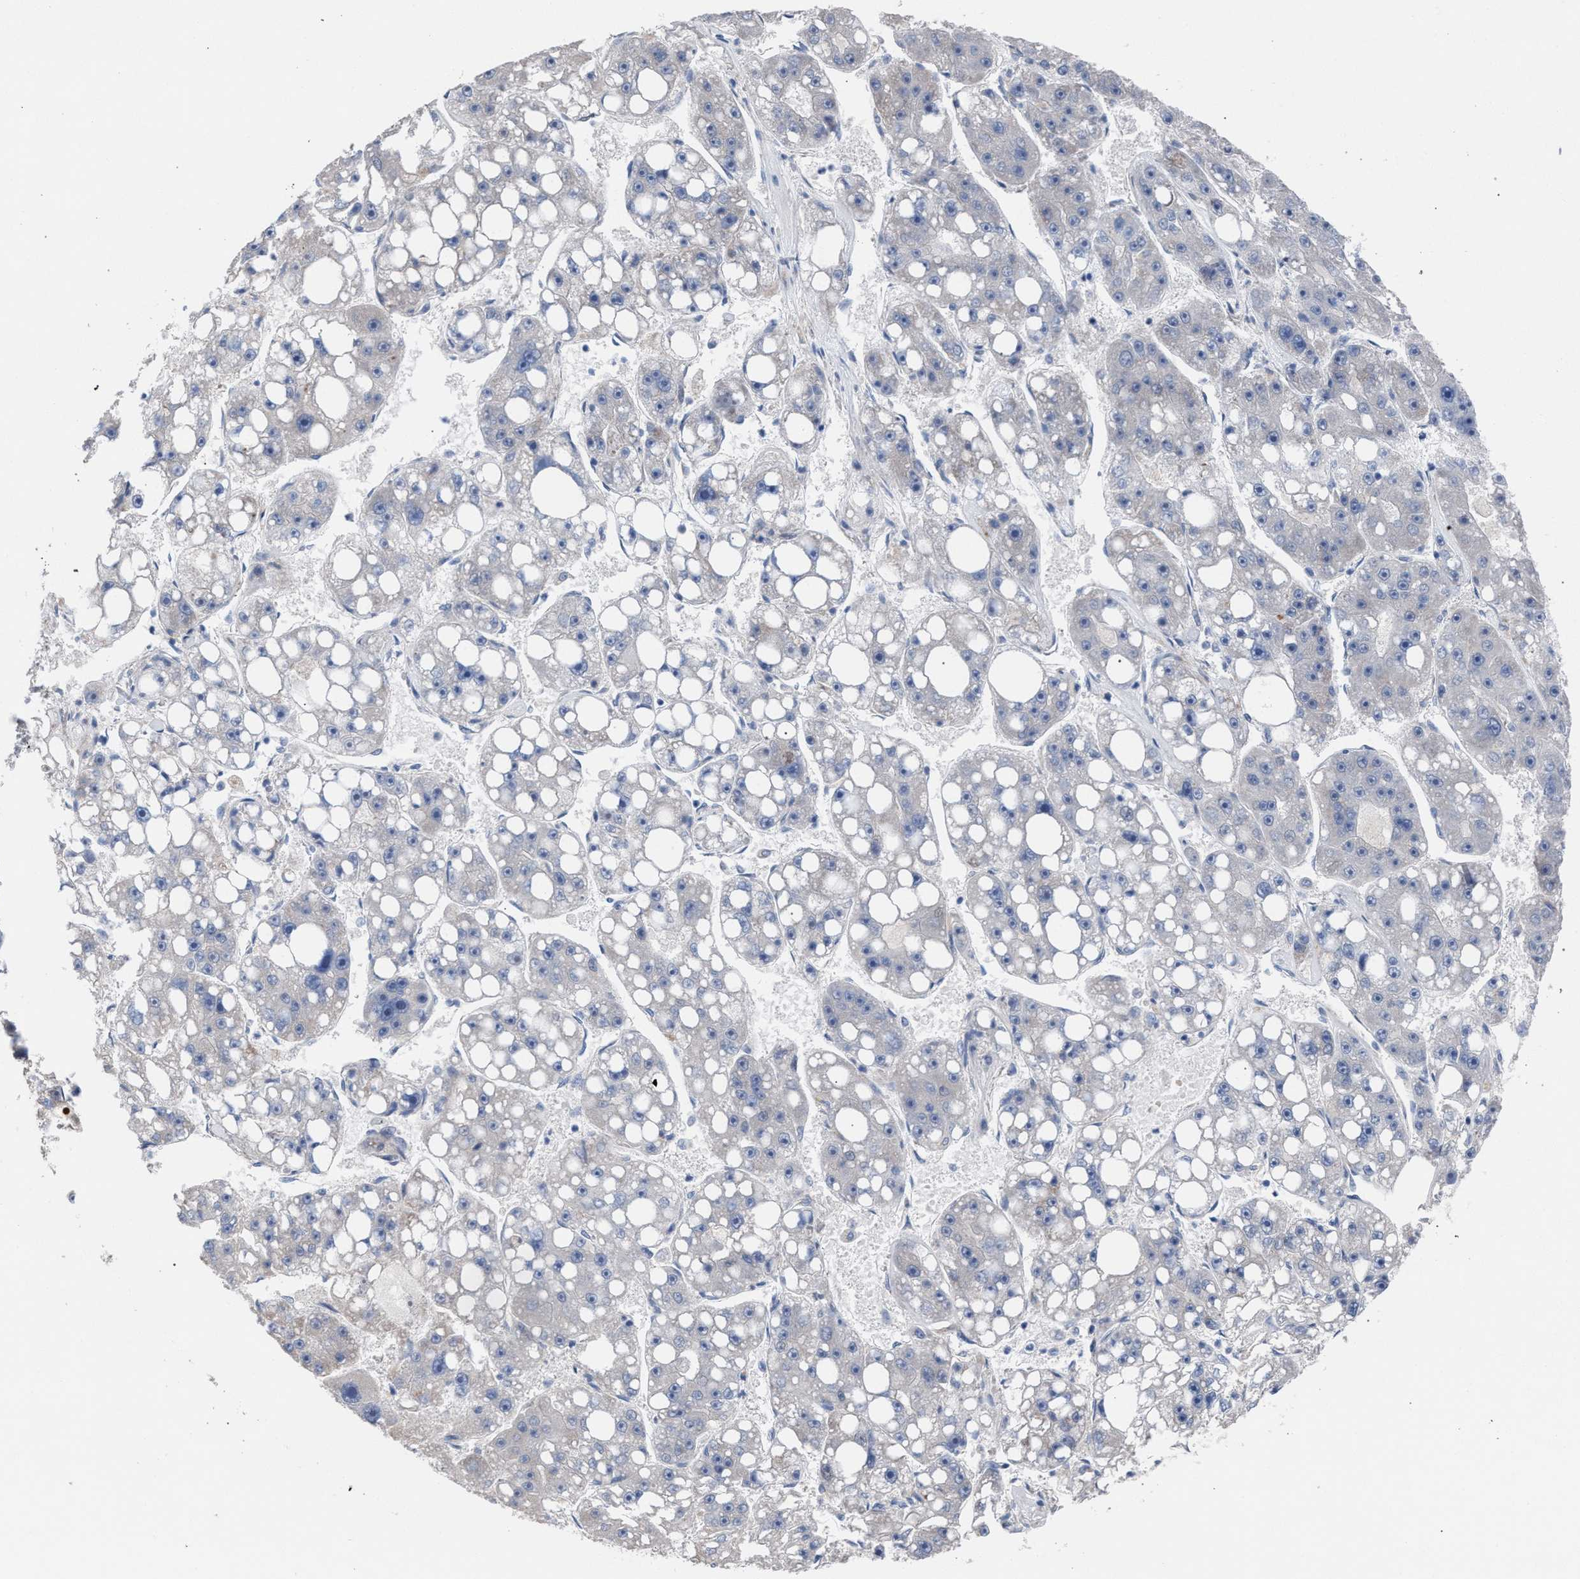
{"staining": {"intensity": "negative", "quantity": "none", "location": "none"}, "tissue": "liver cancer", "cell_type": "Tumor cells", "image_type": "cancer", "snomed": [{"axis": "morphology", "description": "Carcinoma, Hepatocellular, NOS"}, {"axis": "topography", "description": "Liver"}], "caption": "A micrograph of liver hepatocellular carcinoma stained for a protein displays no brown staining in tumor cells. Brightfield microscopy of immunohistochemistry stained with DAB (3,3'-diaminobenzidine) (brown) and hematoxylin (blue), captured at high magnification.", "gene": "RNF135", "patient": {"sex": "female", "age": 61}}